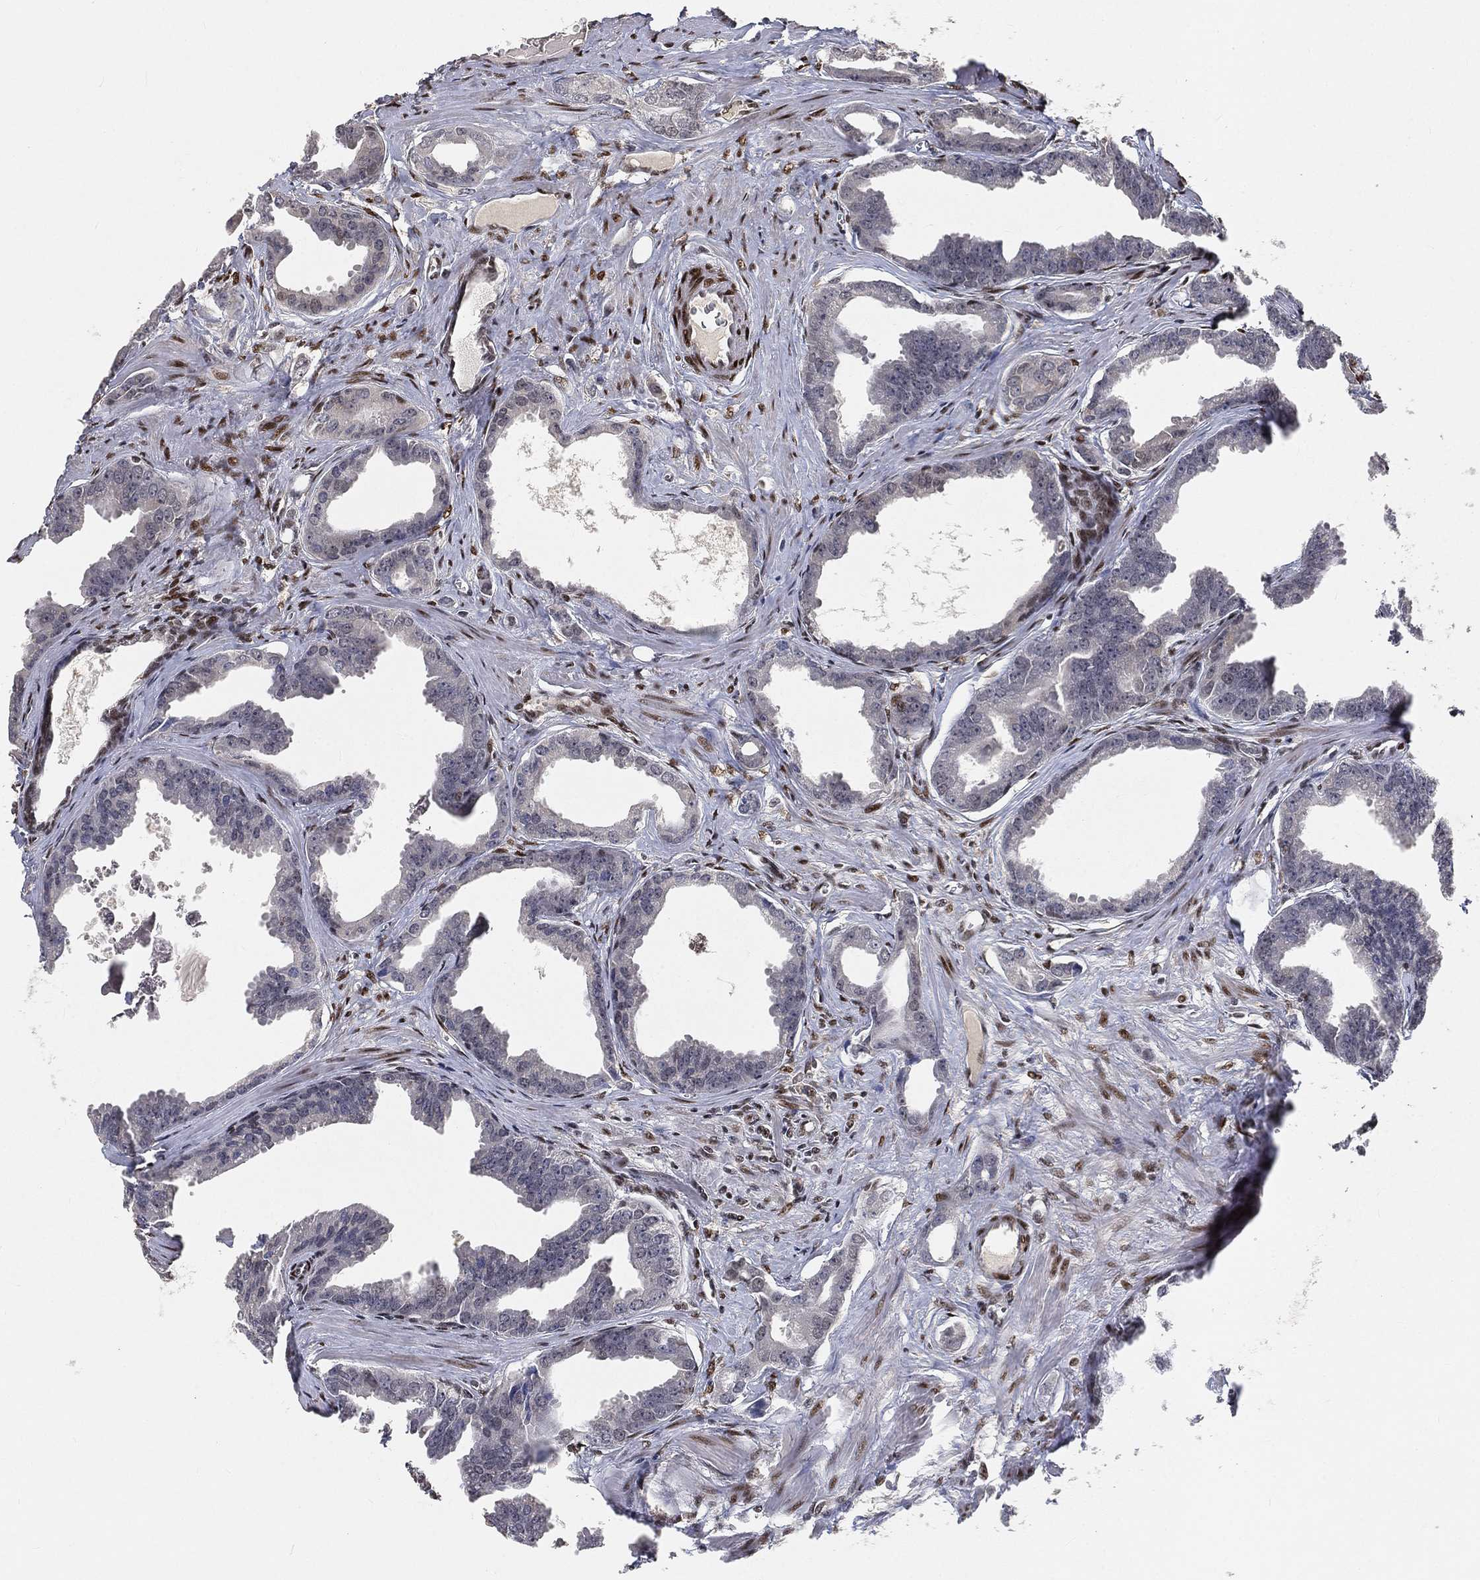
{"staining": {"intensity": "negative", "quantity": "none", "location": "none"}, "tissue": "prostate cancer", "cell_type": "Tumor cells", "image_type": "cancer", "snomed": [{"axis": "morphology", "description": "Adenocarcinoma, NOS"}, {"axis": "topography", "description": "Prostate"}], "caption": "This is an IHC image of human prostate cancer (adenocarcinoma). There is no expression in tumor cells.", "gene": "CRTC3", "patient": {"sex": "male", "age": 66}}